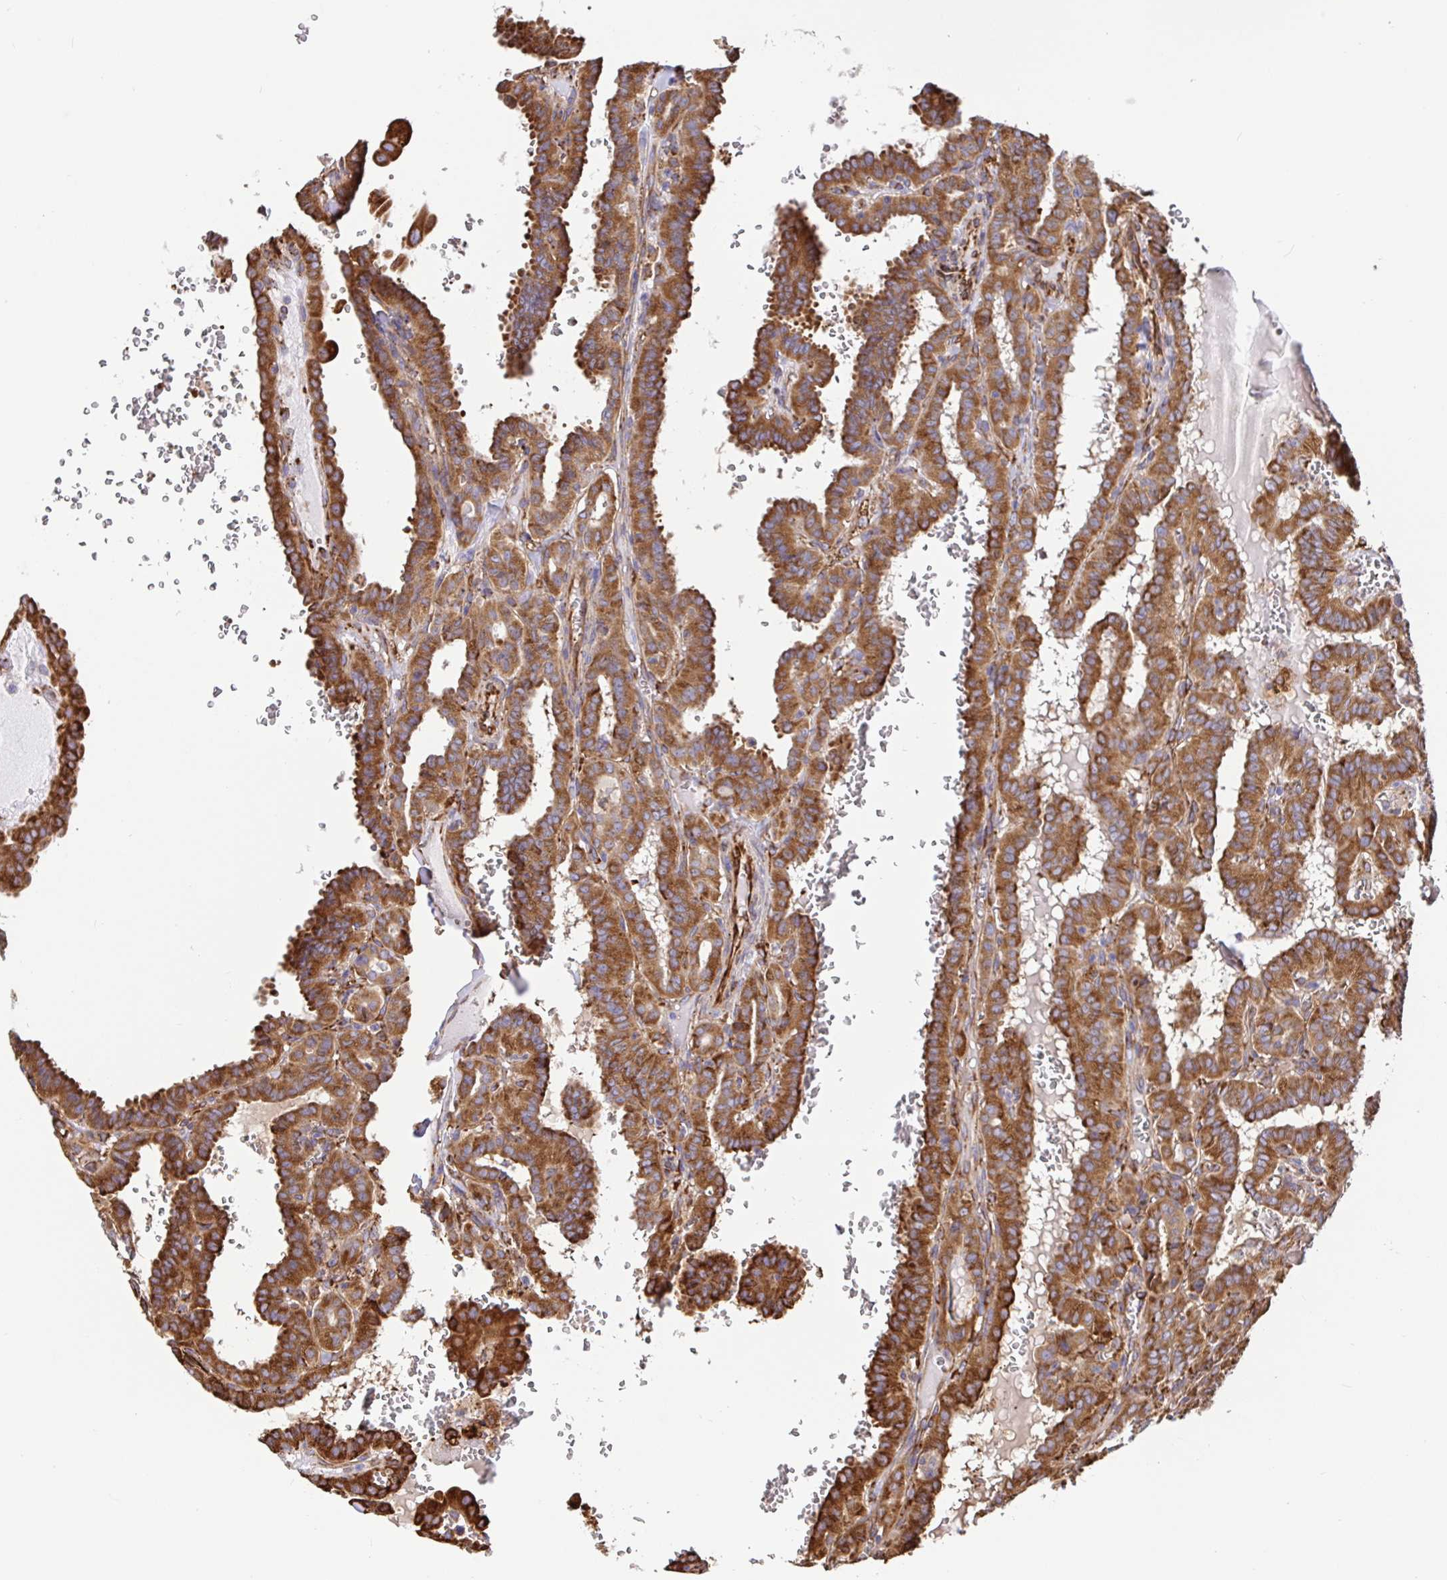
{"staining": {"intensity": "strong", "quantity": ">75%", "location": "cytoplasmic/membranous"}, "tissue": "thyroid cancer", "cell_type": "Tumor cells", "image_type": "cancer", "snomed": [{"axis": "morphology", "description": "Papillary adenocarcinoma, NOS"}, {"axis": "topography", "description": "Thyroid gland"}], "caption": "Strong cytoplasmic/membranous expression is identified in approximately >75% of tumor cells in thyroid papillary adenocarcinoma. The staining was performed using DAB to visualize the protein expression in brown, while the nuclei were stained in blue with hematoxylin (Magnification: 20x).", "gene": "MAOA", "patient": {"sex": "female", "age": 21}}